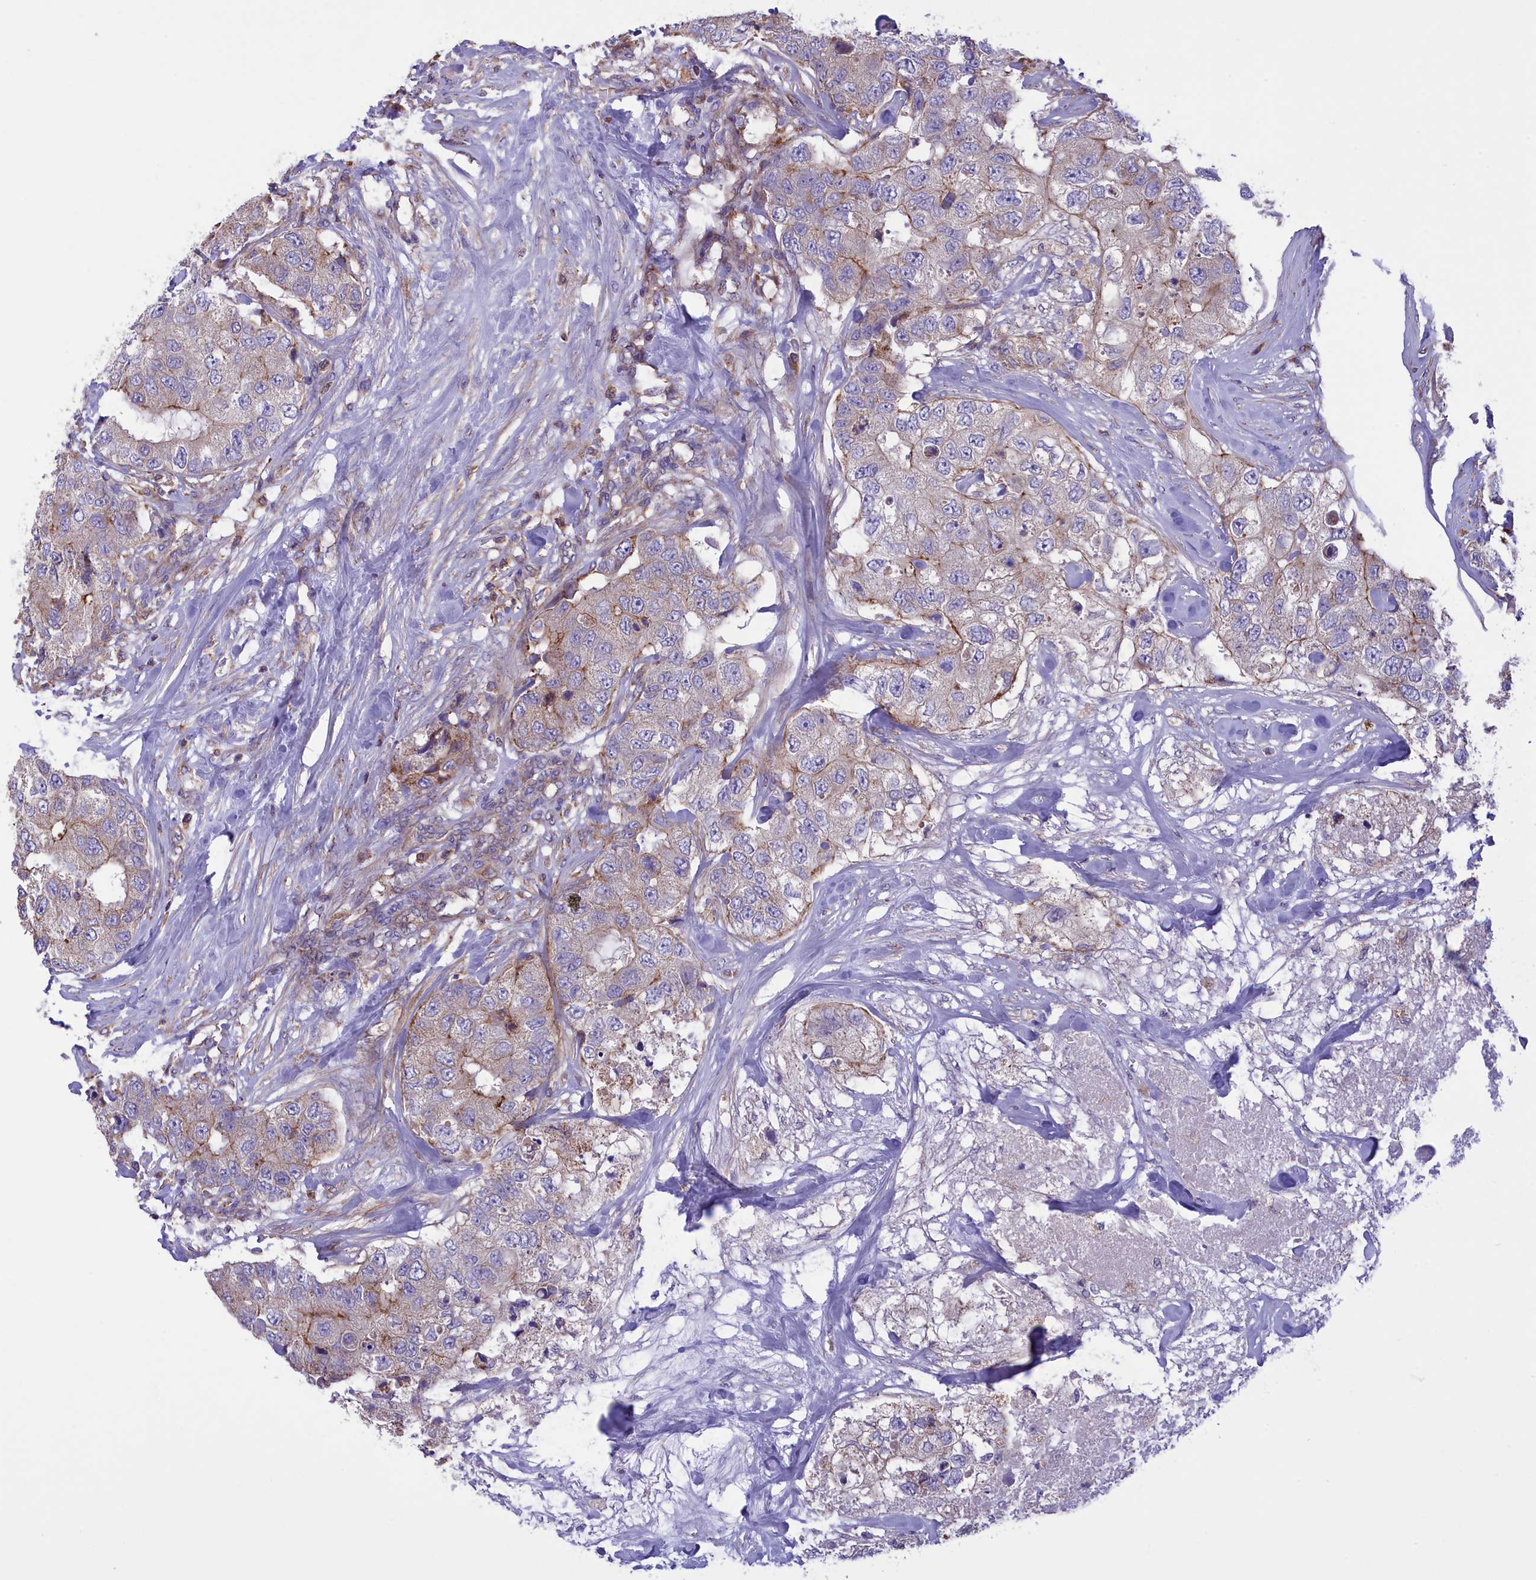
{"staining": {"intensity": "moderate", "quantity": "<25%", "location": "cytoplasmic/membranous"}, "tissue": "breast cancer", "cell_type": "Tumor cells", "image_type": "cancer", "snomed": [{"axis": "morphology", "description": "Duct carcinoma"}, {"axis": "topography", "description": "Breast"}], "caption": "The image shows a brown stain indicating the presence of a protein in the cytoplasmic/membranous of tumor cells in breast invasive ductal carcinoma.", "gene": "CORO7-PAM16", "patient": {"sex": "female", "age": 62}}